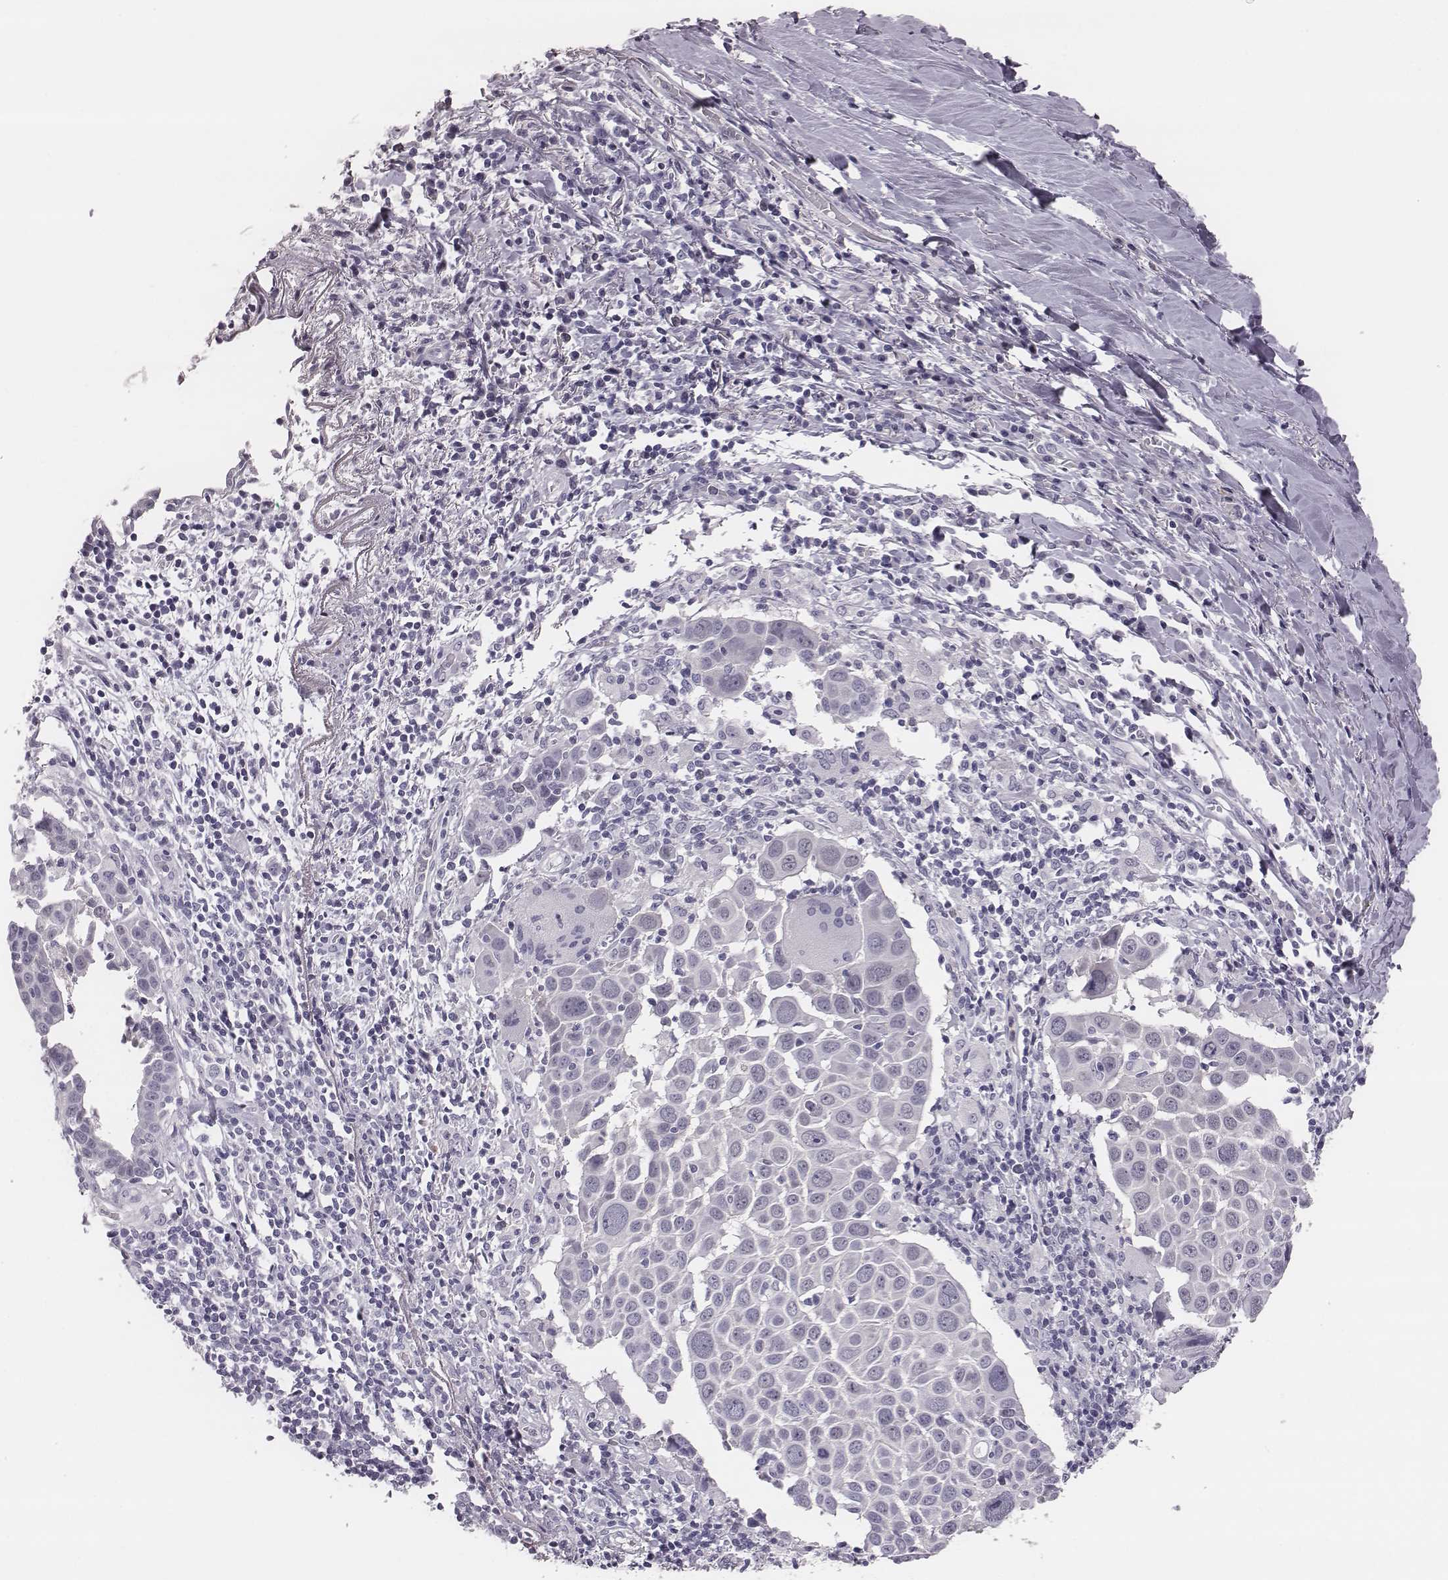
{"staining": {"intensity": "negative", "quantity": "none", "location": "none"}, "tissue": "lung cancer", "cell_type": "Tumor cells", "image_type": "cancer", "snomed": [{"axis": "morphology", "description": "Squamous cell carcinoma, NOS"}, {"axis": "topography", "description": "Lung"}], "caption": "The micrograph displays no significant expression in tumor cells of lung cancer.", "gene": "CSH1", "patient": {"sex": "male", "age": 57}}